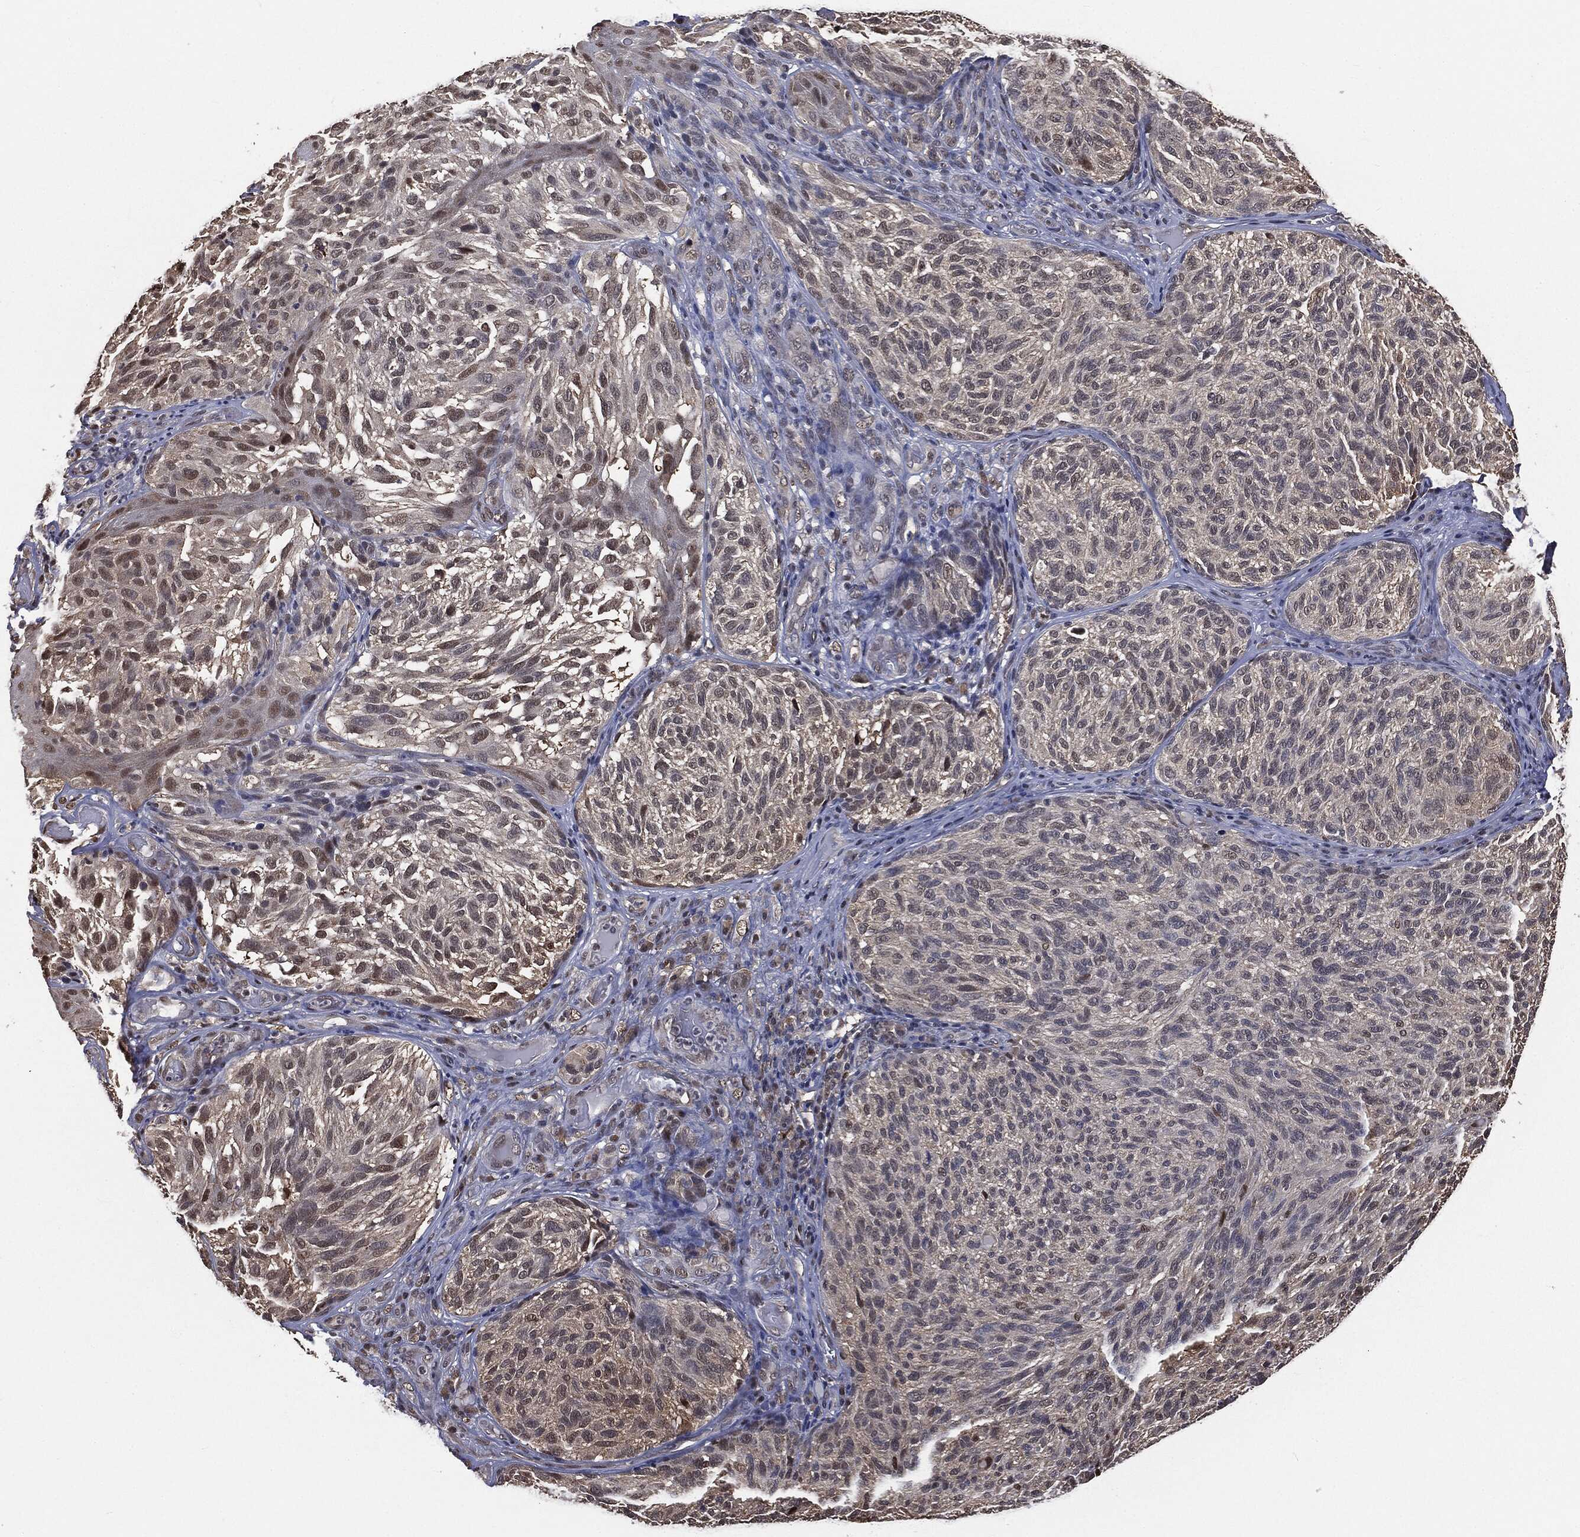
{"staining": {"intensity": "weak", "quantity": "<25%", "location": "nuclear"}, "tissue": "melanoma", "cell_type": "Tumor cells", "image_type": "cancer", "snomed": [{"axis": "morphology", "description": "Malignant melanoma, NOS"}, {"axis": "topography", "description": "Skin"}], "caption": "This is an IHC image of malignant melanoma. There is no expression in tumor cells.", "gene": "SHLD2", "patient": {"sex": "female", "age": 73}}